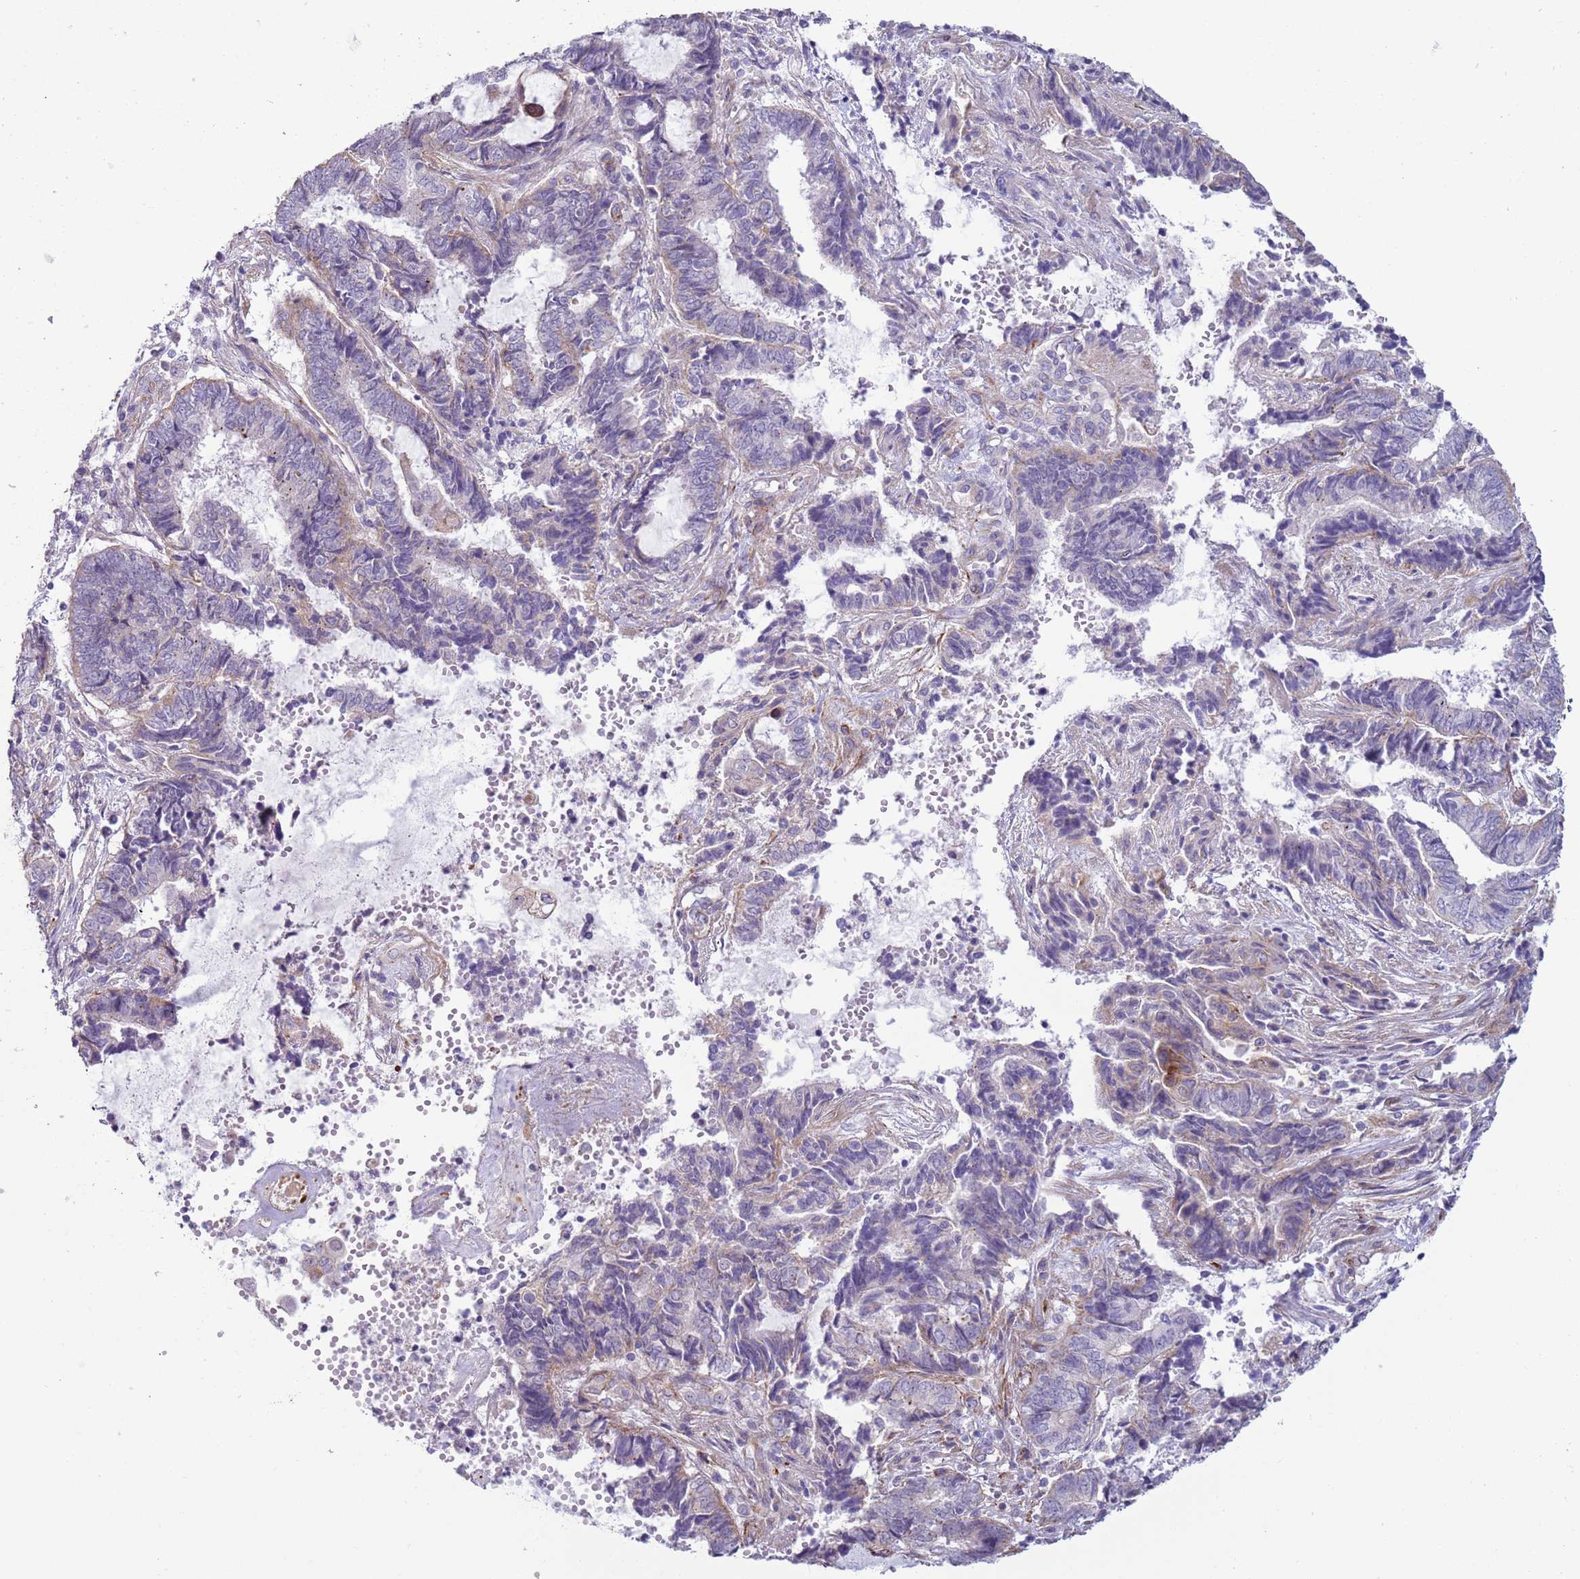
{"staining": {"intensity": "negative", "quantity": "none", "location": "none"}, "tissue": "endometrial cancer", "cell_type": "Tumor cells", "image_type": "cancer", "snomed": [{"axis": "morphology", "description": "Adenocarcinoma, NOS"}, {"axis": "topography", "description": "Uterus"}, {"axis": "topography", "description": "Endometrium"}], "caption": "IHC image of neoplastic tissue: endometrial cancer stained with DAB (3,3'-diaminobenzidine) demonstrates no significant protein staining in tumor cells.", "gene": "HEATR1", "patient": {"sex": "female", "age": 70}}